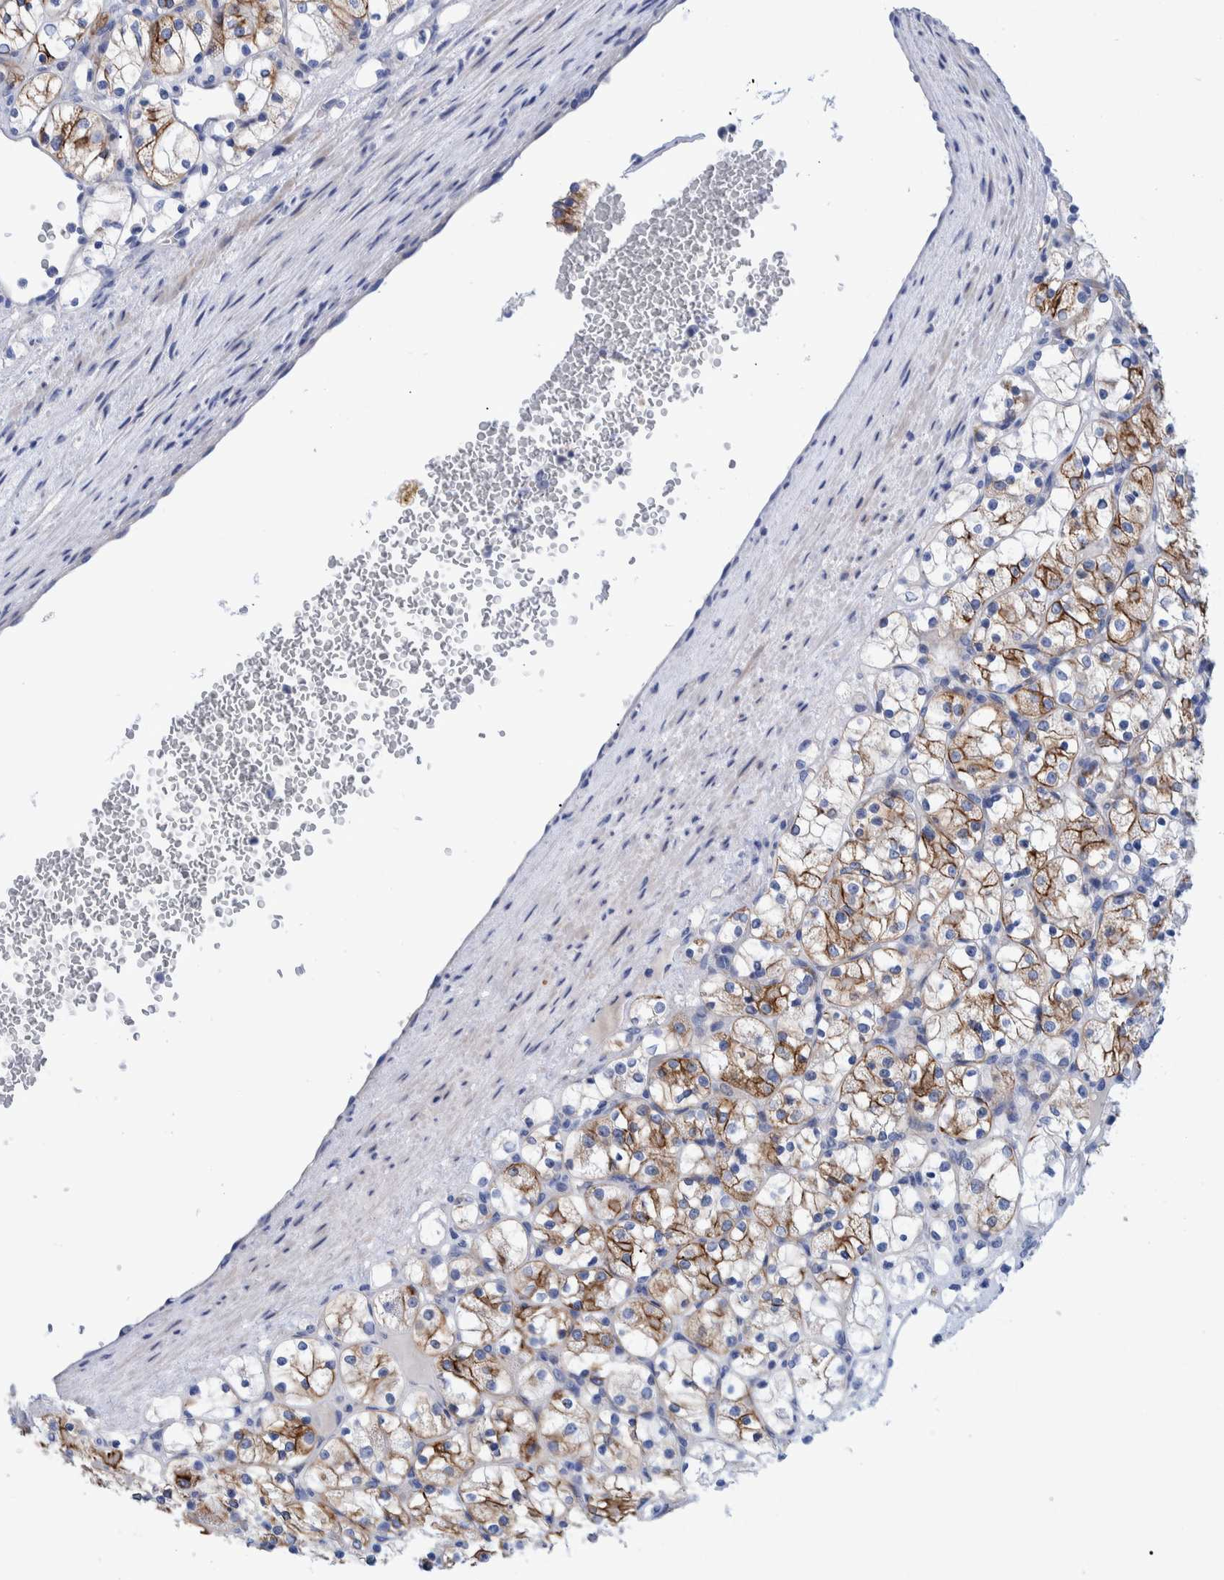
{"staining": {"intensity": "moderate", "quantity": ">75%", "location": "cytoplasmic/membranous"}, "tissue": "renal cancer", "cell_type": "Tumor cells", "image_type": "cancer", "snomed": [{"axis": "morphology", "description": "Adenocarcinoma, NOS"}, {"axis": "topography", "description": "Kidney"}], "caption": "Moderate cytoplasmic/membranous positivity is appreciated in about >75% of tumor cells in renal cancer.", "gene": "MKS1", "patient": {"sex": "female", "age": 69}}